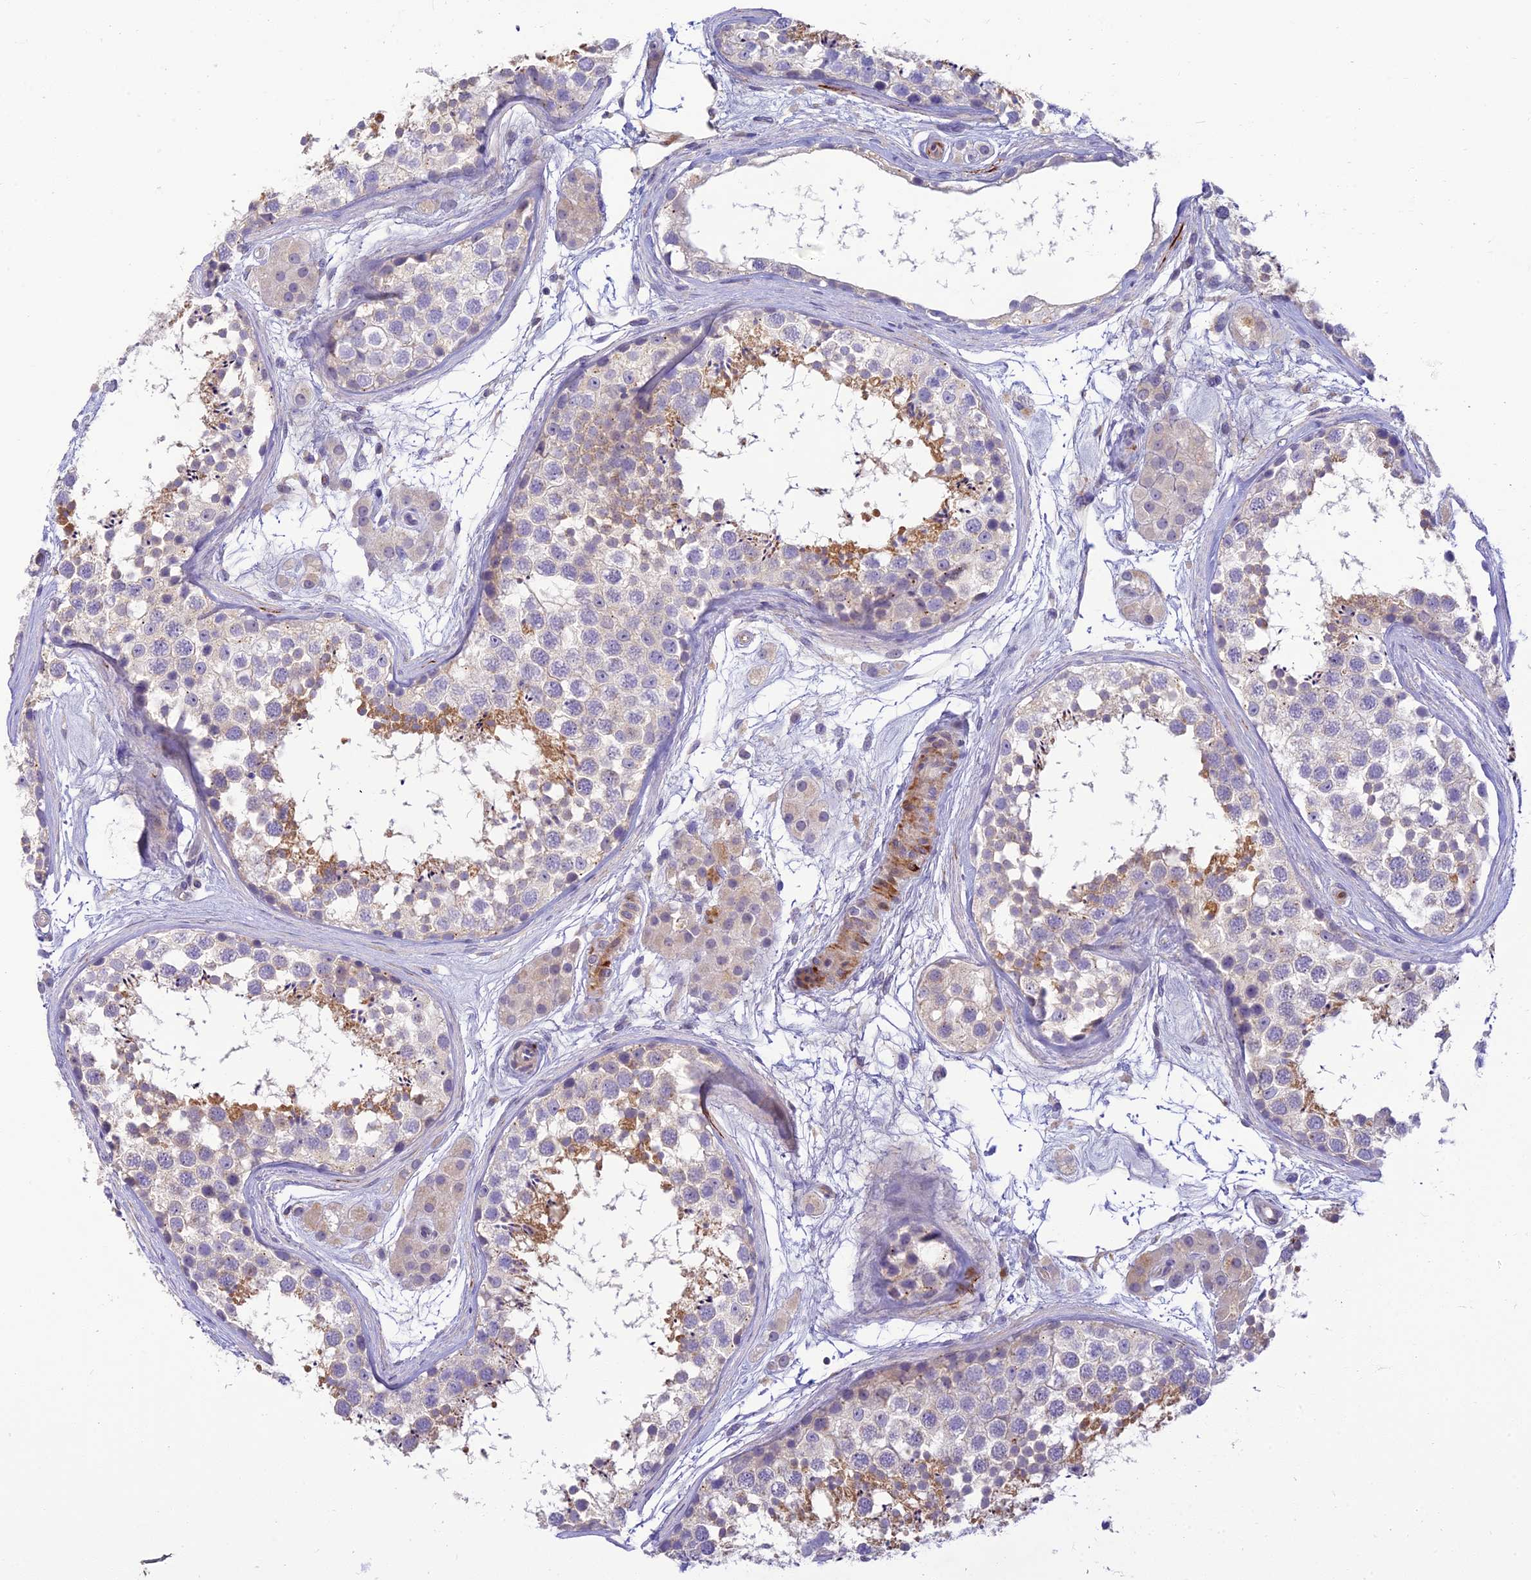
{"staining": {"intensity": "moderate", "quantity": "<25%", "location": "cytoplasmic/membranous"}, "tissue": "testis", "cell_type": "Cells in seminiferous ducts", "image_type": "normal", "snomed": [{"axis": "morphology", "description": "Normal tissue, NOS"}, {"axis": "topography", "description": "Testis"}], "caption": "Cells in seminiferous ducts show low levels of moderate cytoplasmic/membranous expression in approximately <25% of cells in benign testis. (Stains: DAB in brown, nuclei in blue, Microscopy: brightfield microscopy at high magnification).", "gene": "CLIP4", "patient": {"sex": "male", "age": 56}}